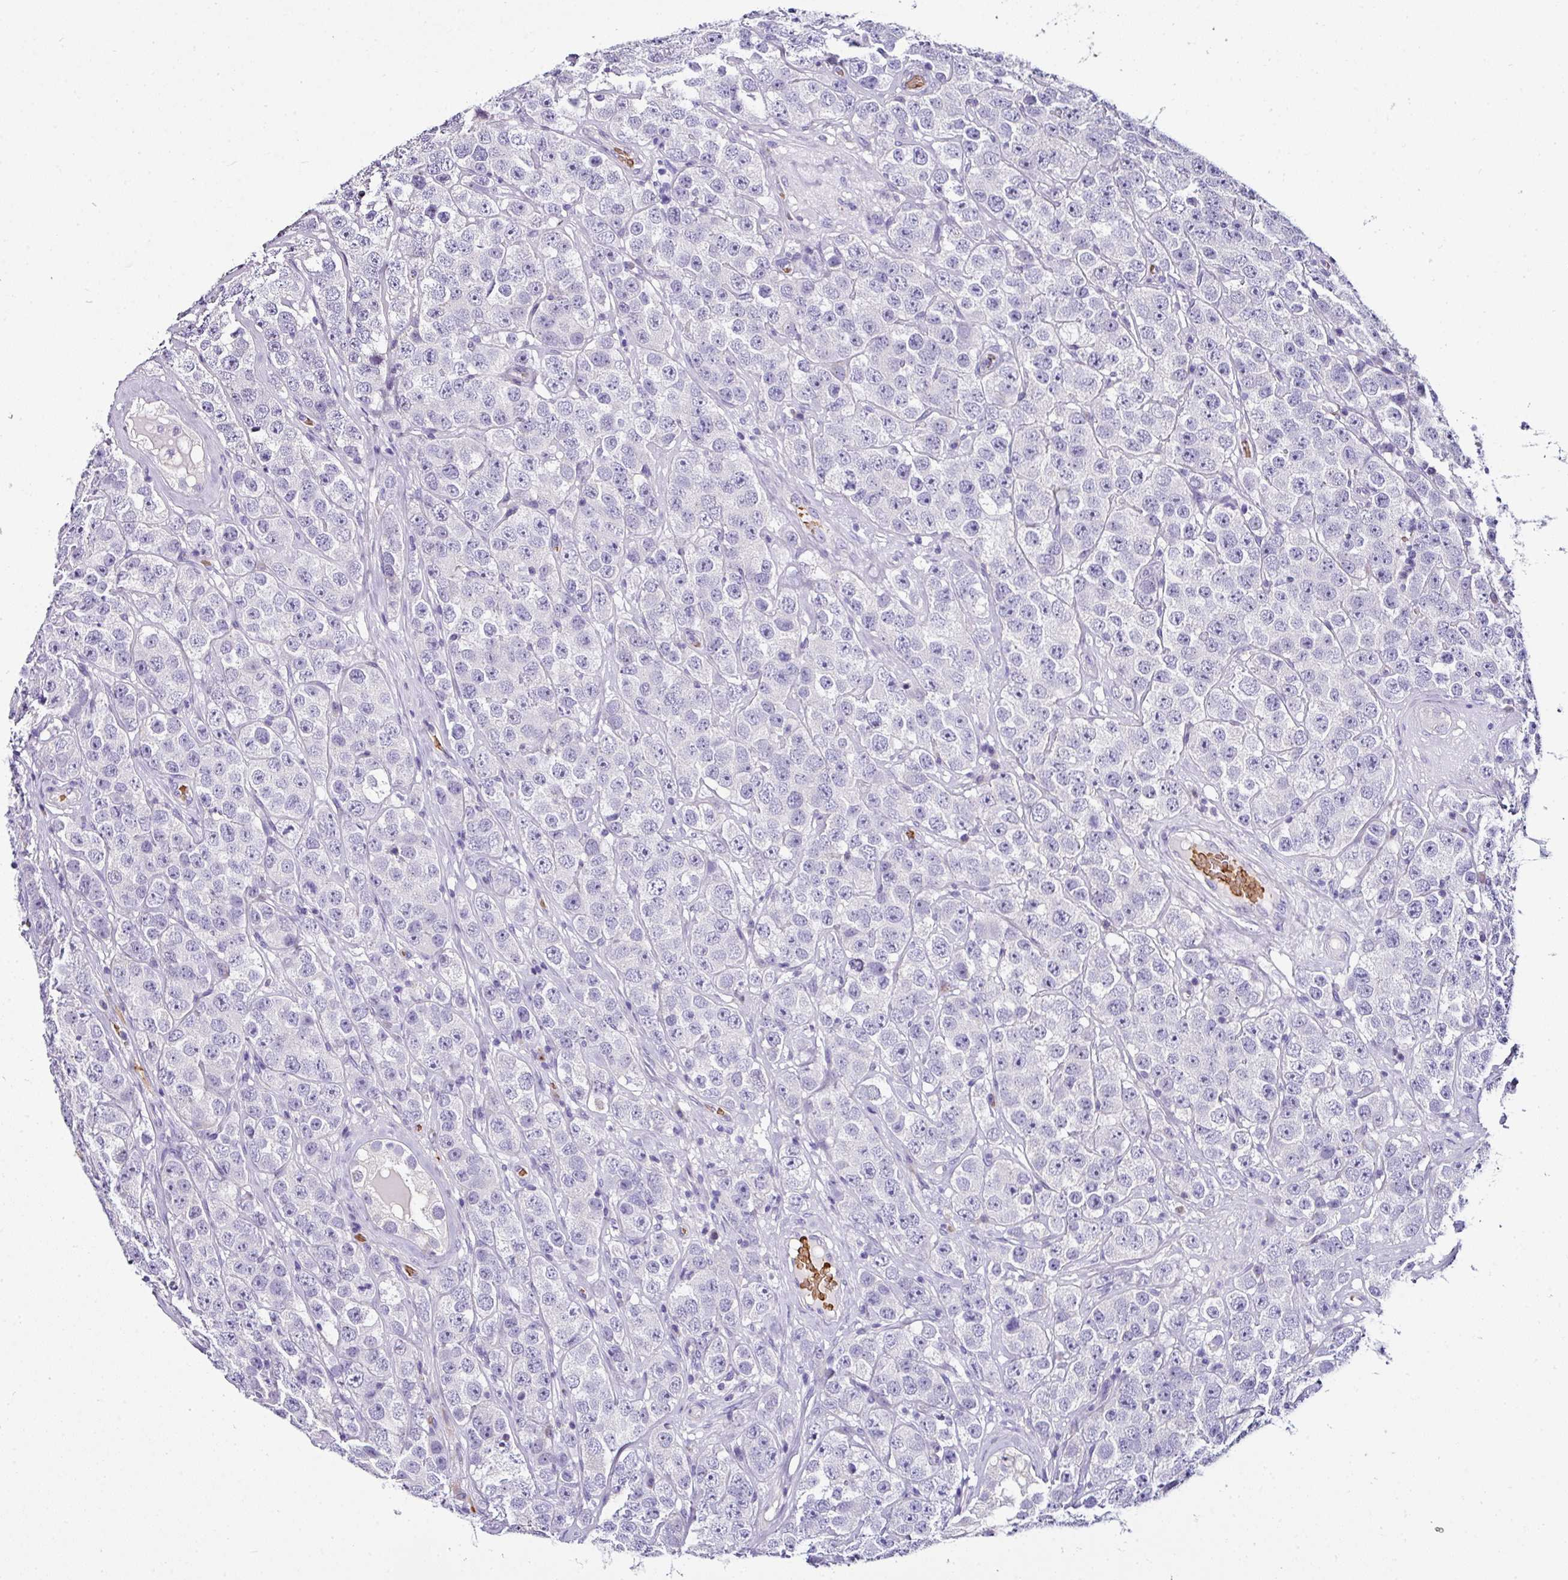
{"staining": {"intensity": "negative", "quantity": "none", "location": "none"}, "tissue": "testis cancer", "cell_type": "Tumor cells", "image_type": "cancer", "snomed": [{"axis": "morphology", "description": "Seminoma, NOS"}, {"axis": "topography", "description": "Testis"}], "caption": "Human testis cancer (seminoma) stained for a protein using IHC shows no staining in tumor cells.", "gene": "NAPSA", "patient": {"sex": "male", "age": 28}}